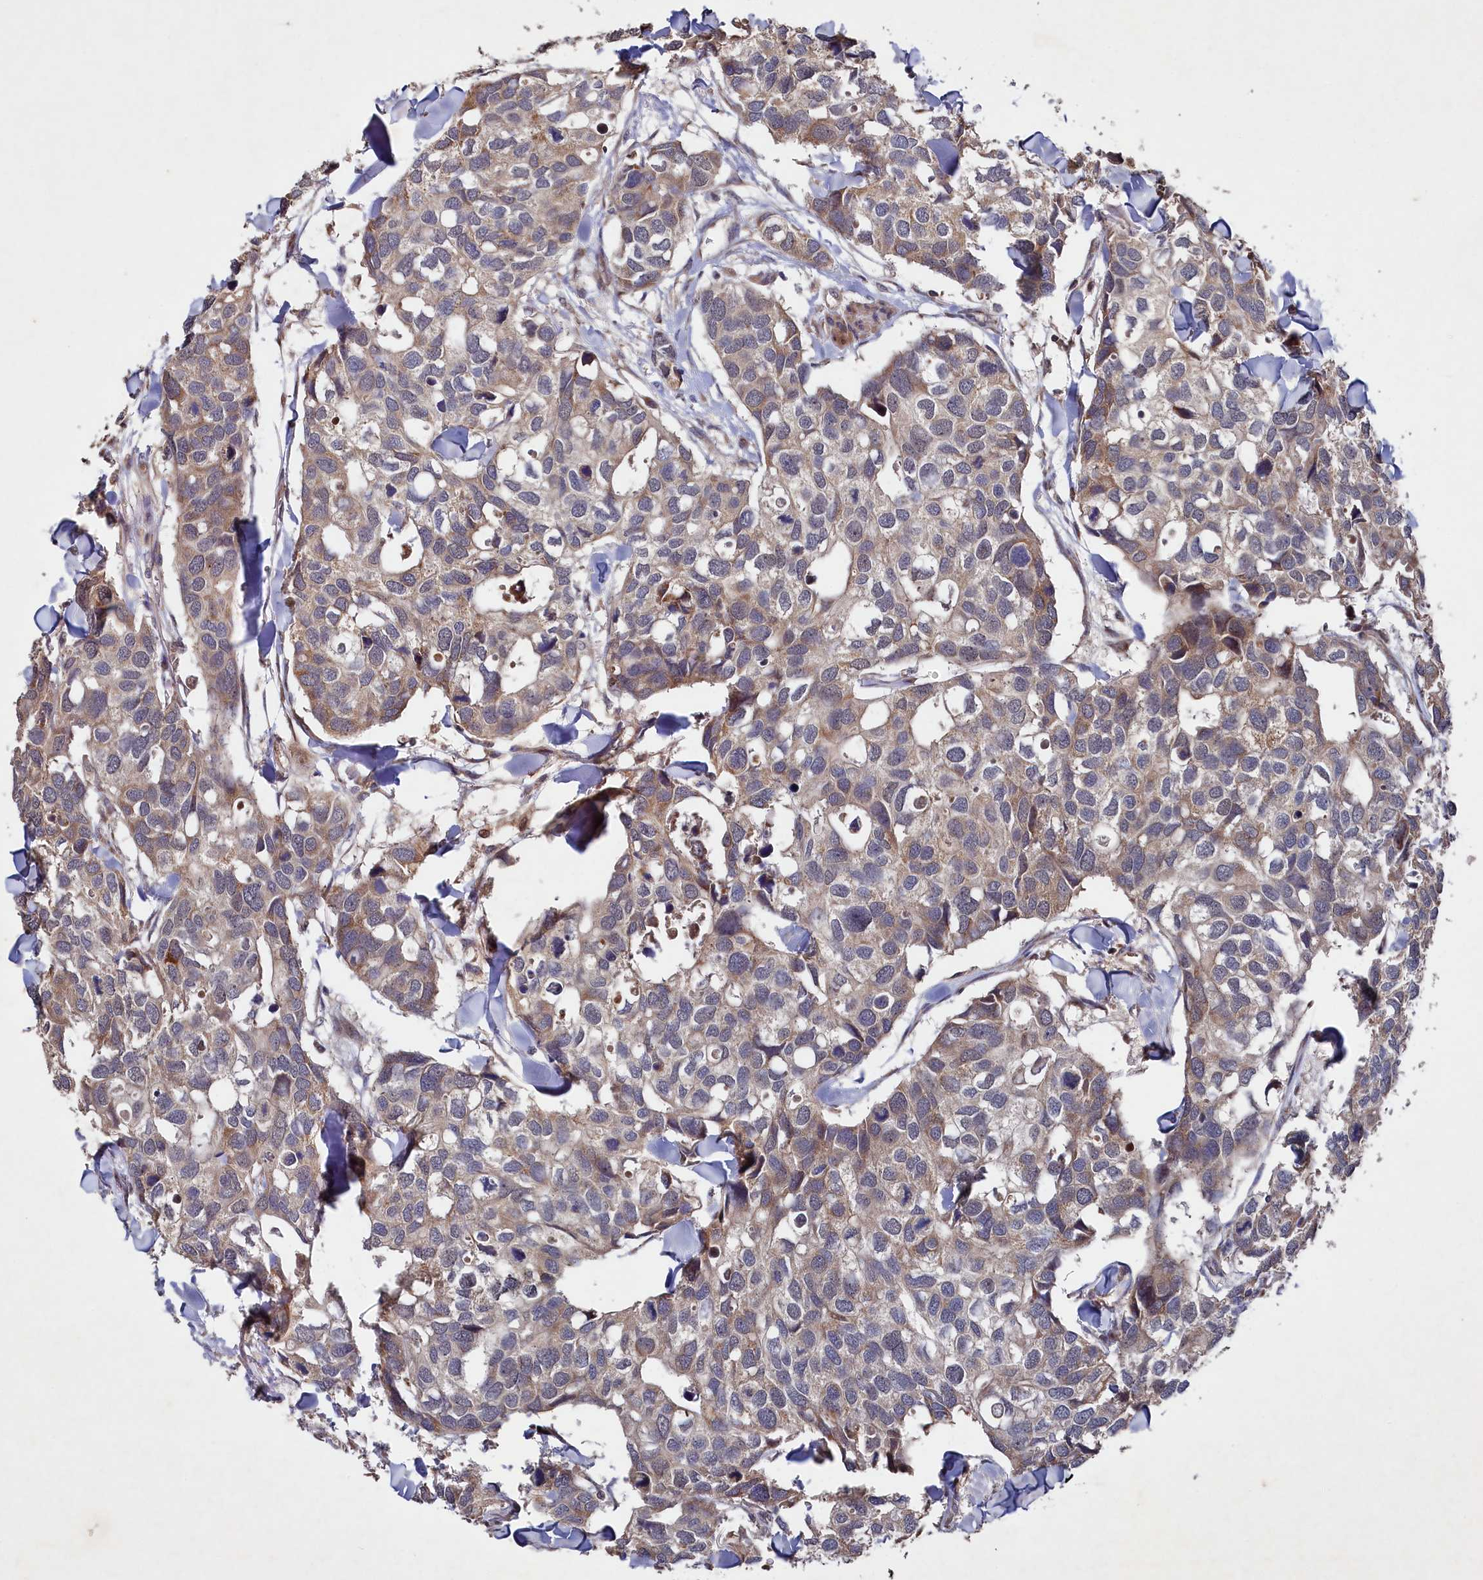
{"staining": {"intensity": "moderate", "quantity": "<25%", "location": "cytoplasmic/membranous"}, "tissue": "breast cancer", "cell_type": "Tumor cells", "image_type": "cancer", "snomed": [{"axis": "morphology", "description": "Duct carcinoma"}, {"axis": "topography", "description": "Breast"}], "caption": "The micrograph displays staining of infiltrating ductal carcinoma (breast), revealing moderate cytoplasmic/membranous protein positivity (brown color) within tumor cells. The protein is stained brown, and the nuclei are stained in blue (DAB (3,3'-diaminobenzidine) IHC with brightfield microscopy, high magnification).", "gene": "SUPV3L1", "patient": {"sex": "female", "age": 83}}